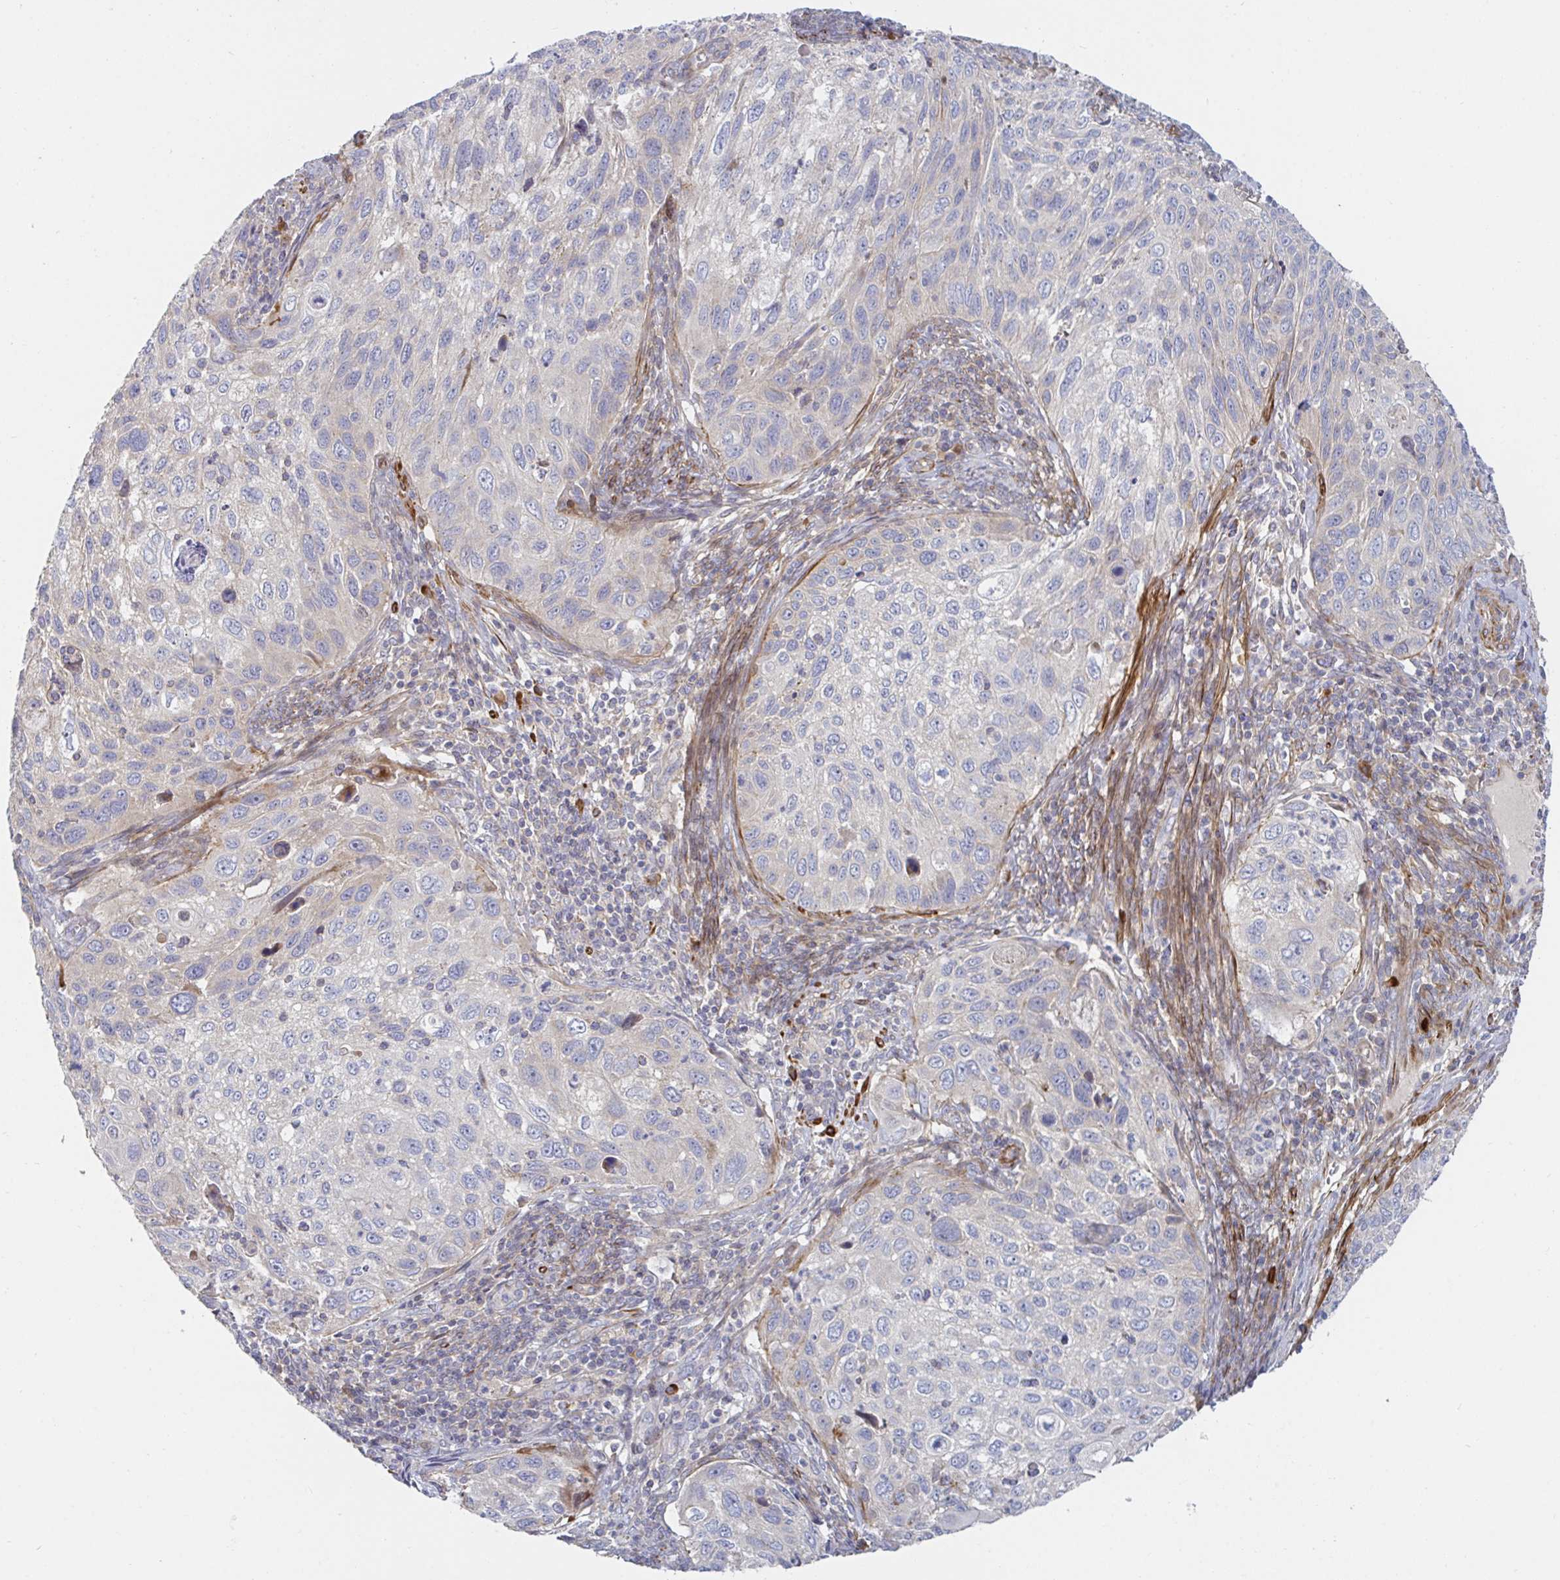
{"staining": {"intensity": "negative", "quantity": "none", "location": "none"}, "tissue": "cervical cancer", "cell_type": "Tumor cells", "image_type": "cancer", "snomed": [{"axis": "morphology", "description": "Squamous cell carcinoma, NOS"}, {"axis": "topography", "description": "Cervix"}], "caption": "This is a histopathology image of immunohistochemistry staining of cervical cancer (squamous cell carcinoma), which shows no staining in tumor cells.", "gene": "SSH2", "patient": {"sex": "female", "age": 70}}